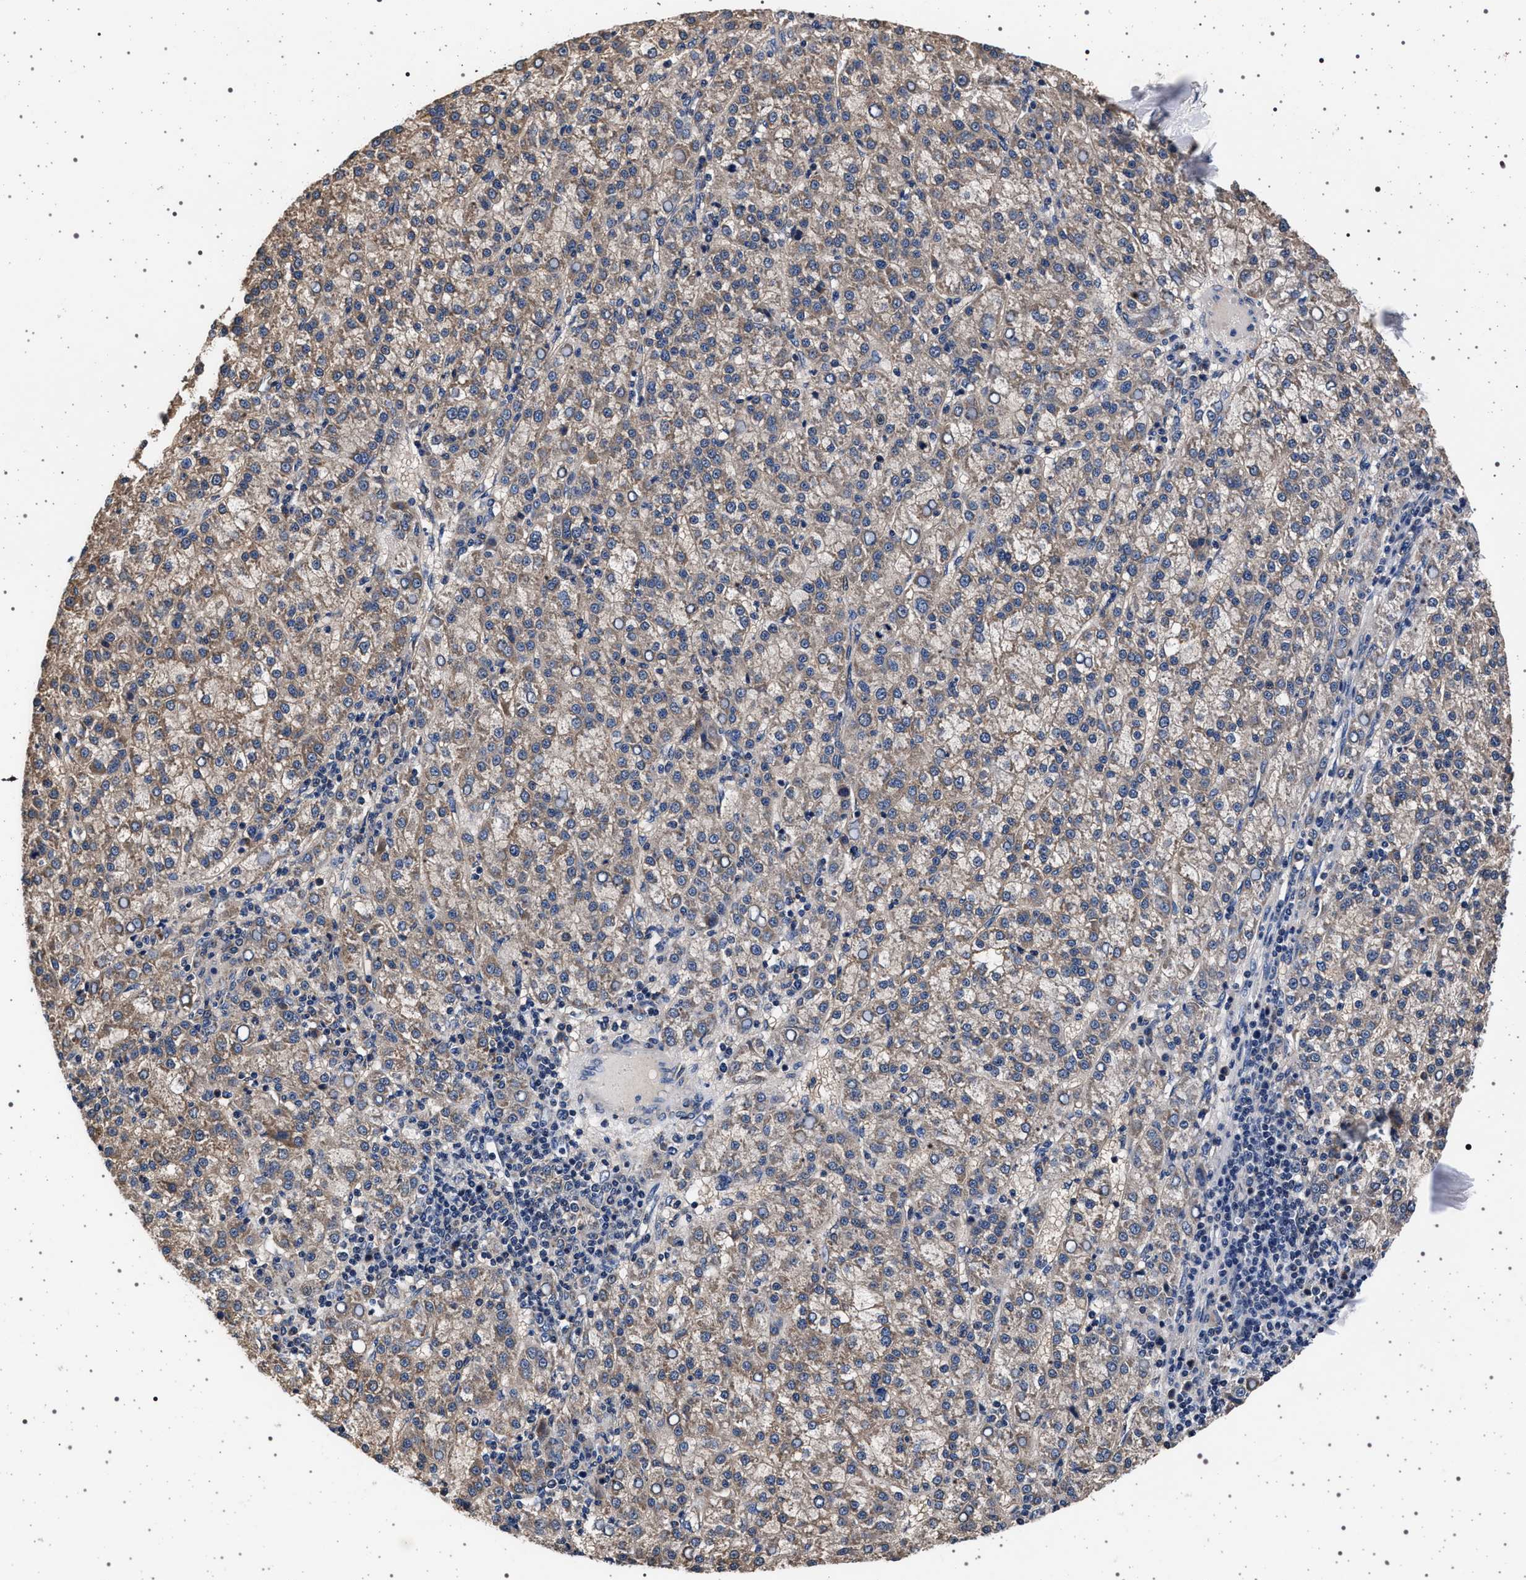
{"staining": {"intensity": "moderate", "quantity": ">75%", "location": "cytoplasmic/membranous"}, "tissue": "liver cancer", "cell_type": "Tumor cells", "image_type": "cancer", "snomed": [{"axis": "morphology", "description": "Carcinoma, Hepatocellular, NOS"}, {"axis": "topography", "description": "Liver"}], "caption": "Protein staining of liver cancer (hepatocellular carcinoma) tissue shows moderate cytoplasmic/membranous staining in approximately >75% of tumor cells. The staining was performed using DAB (3,3'-diaminobenzidine), with brown indicating positive protein expression. Nuclei are stained blue with hematoxylin.", "gene": "MAP3K2", "patient": {"sex": "female", "age": 58}}